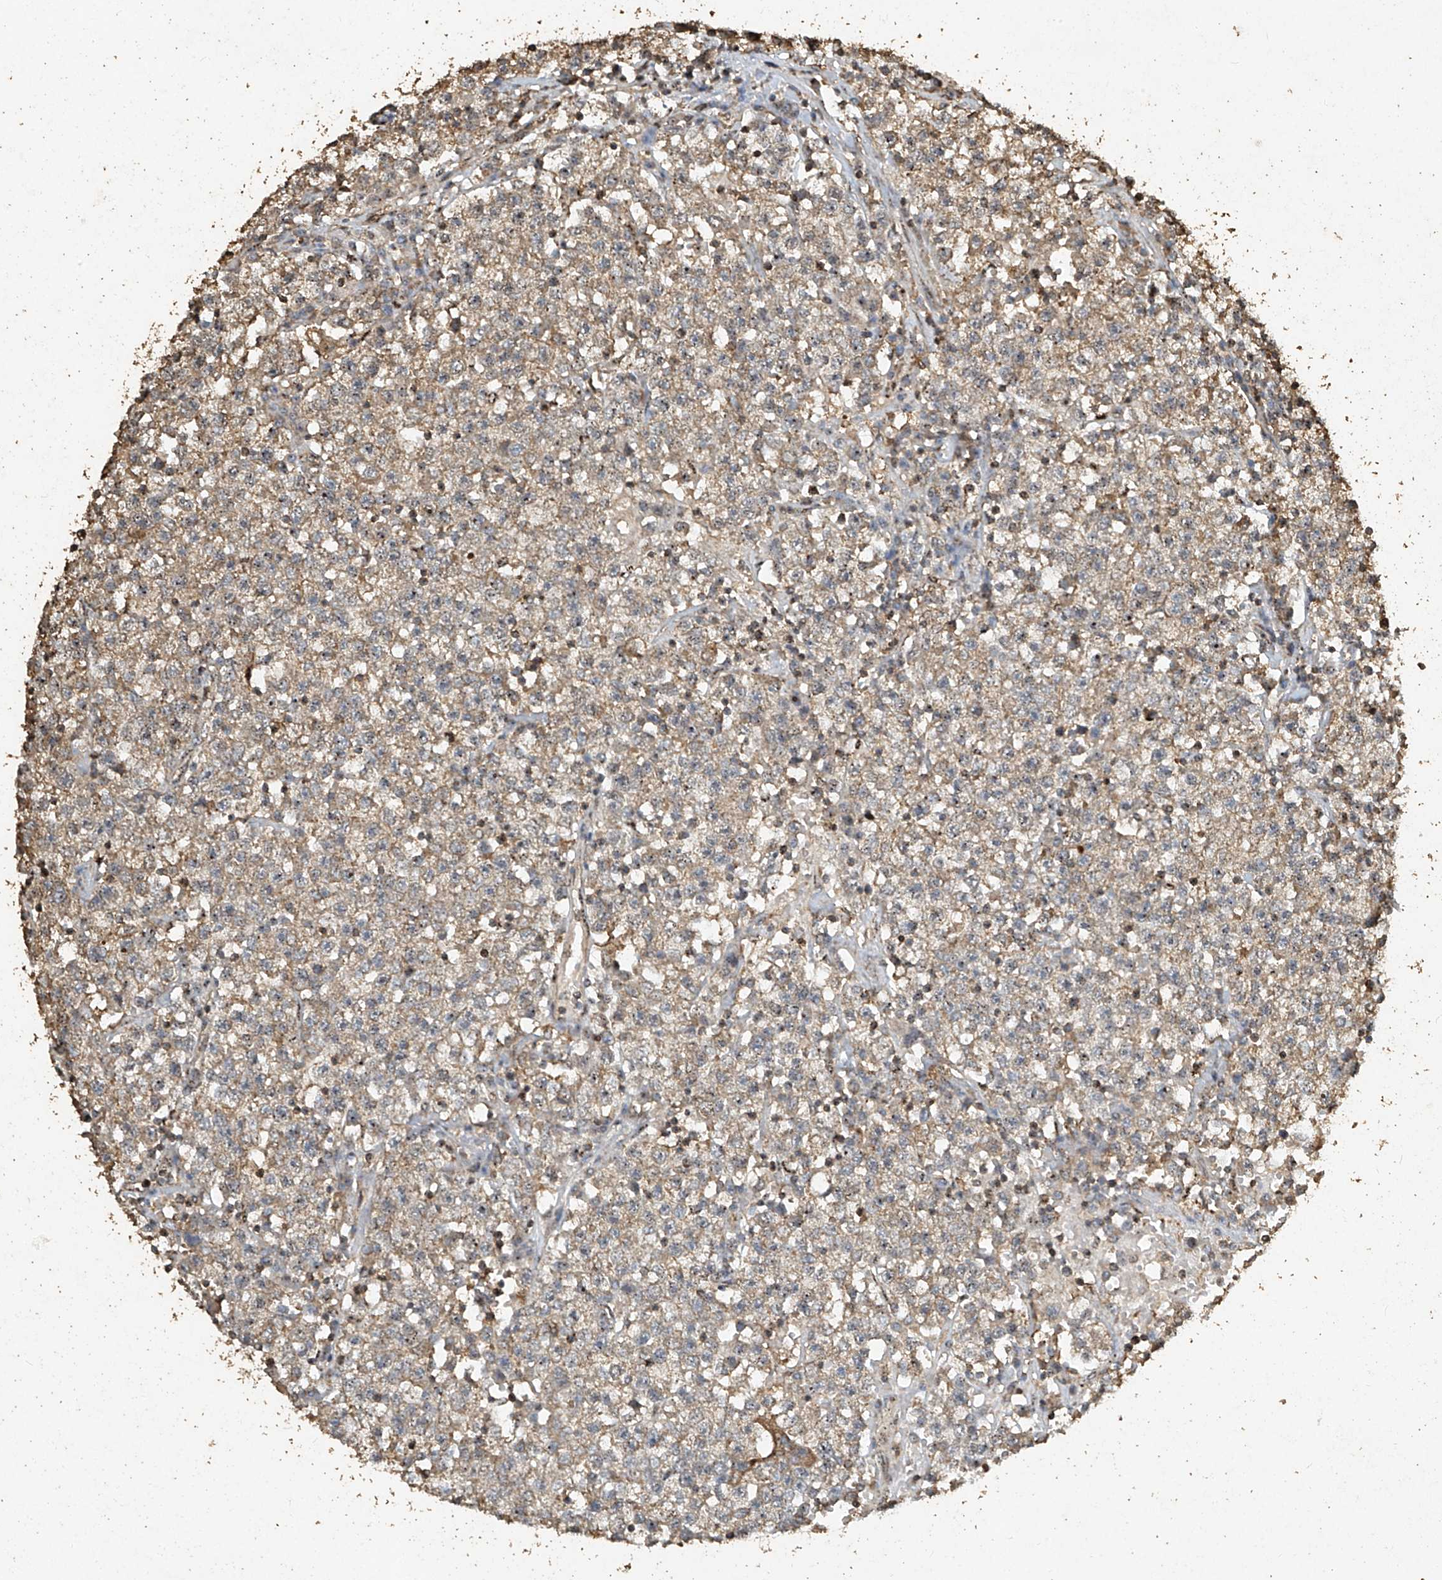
{"staining": {"intensity": "weak", "quantity": "25%-75%", "location": "cytoplasmic/membranous"}, "tissue": "testis cancer", "cell_type": "Tumor cells", "image_type": "cancer", "snomed": [{"axis": "morphology", "description": "Seminoma, NOS"}, {"axis": "topography", "description": "Testis"}], "caption": "Immunohistochemical staining of human testis cancer (seminoma) exhibits low levels of weak cytoplasmic/membranous protein positivity in about 25%-75% of tumor cells. The protein of interest is shown in brown color, while the nuclei are stained blue.", "gene": "ERBB3", "patient": {"sex": "male", "age": 22}}